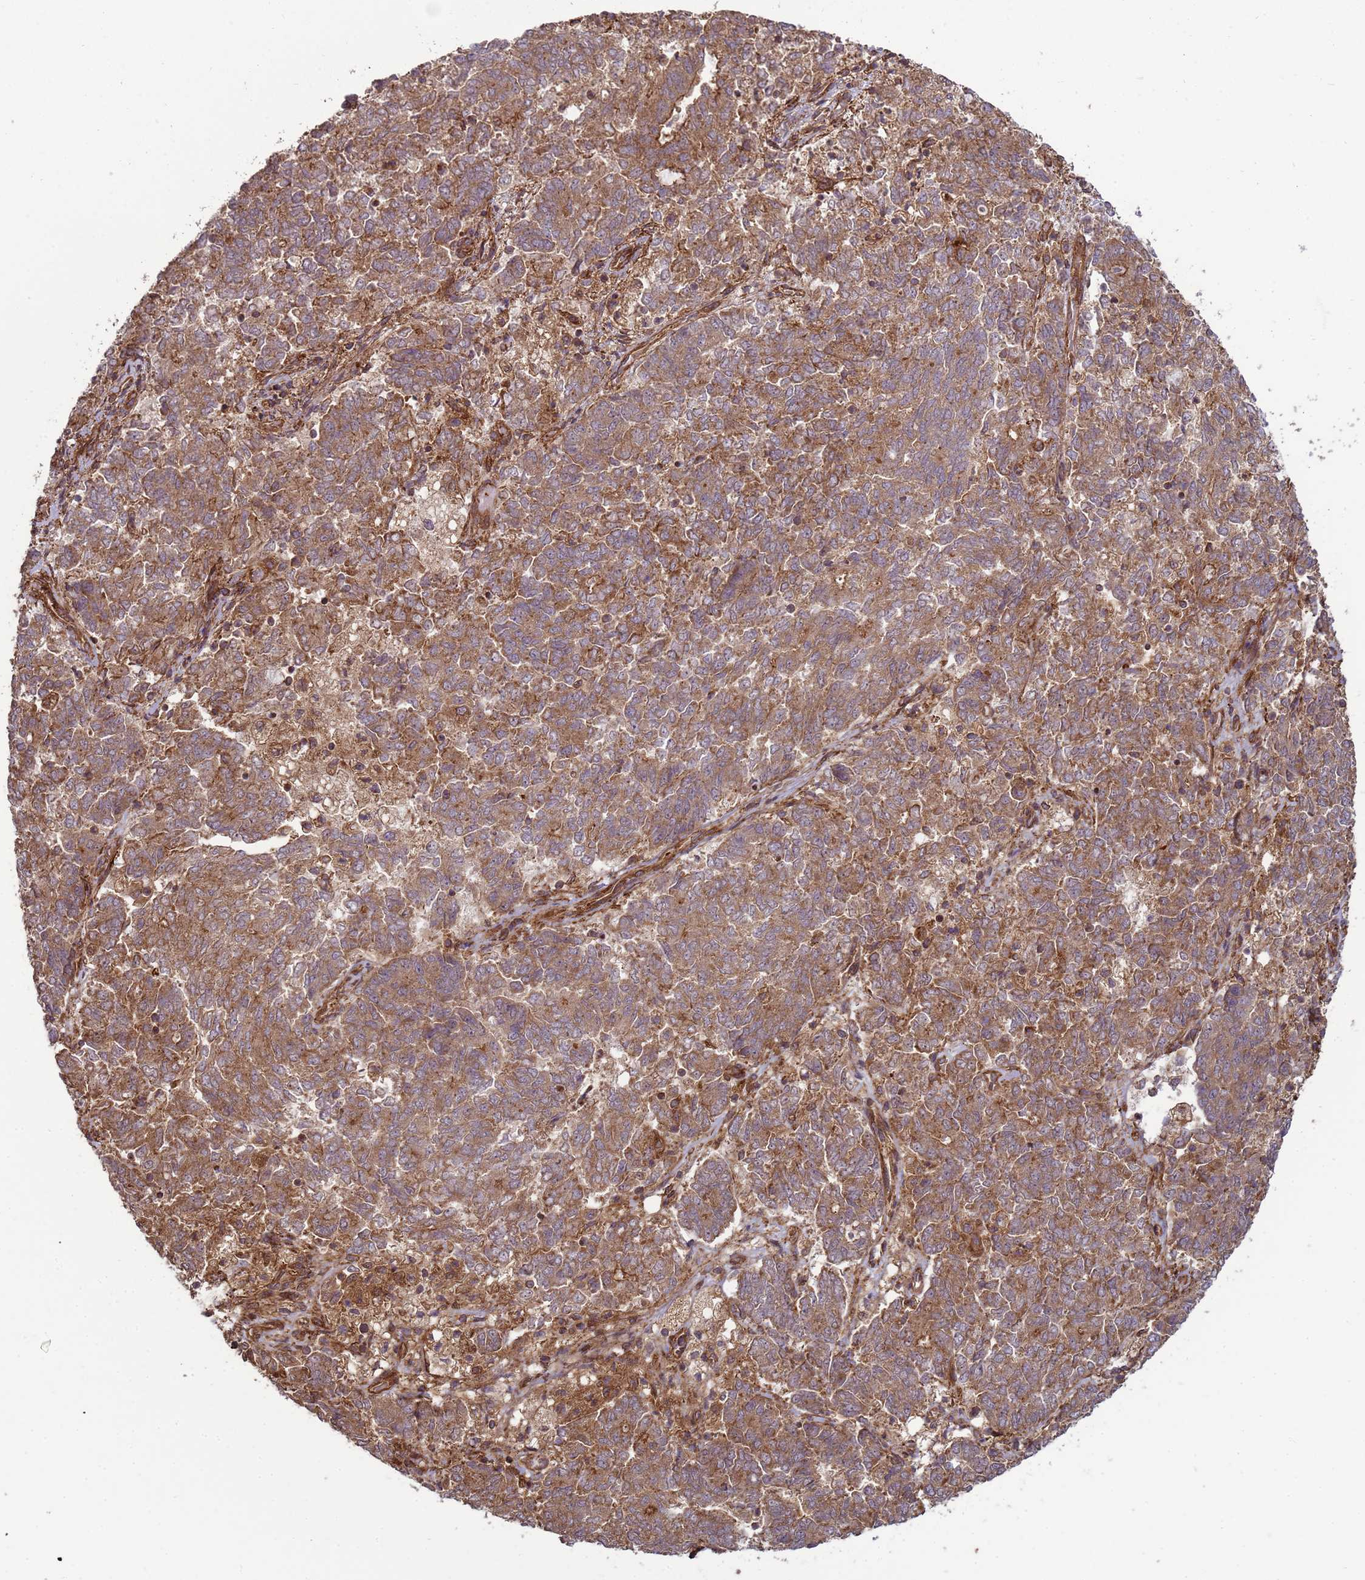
{"staining": {"intensity": "moderate", "quantity": ">75%", "location": "cytoplasmic/membranous"}, "tissue": "endometrial cancer", "cell_type": "Tumor cells", "image_type": "cancer", "snomed": [{"axis": "morphology", "description": "Adenocarcinoma, NOS"}, {"axis": "topography", "description": "Endometrium"}], "caption": "Tumor cells show medium levels of moderate cytoplasmic/membranous positivity in approximately >75% of cells in endometrial adenocarcinoma.", "gene": "CNOT1", "patient": {"sex": "female", "age": 80}}